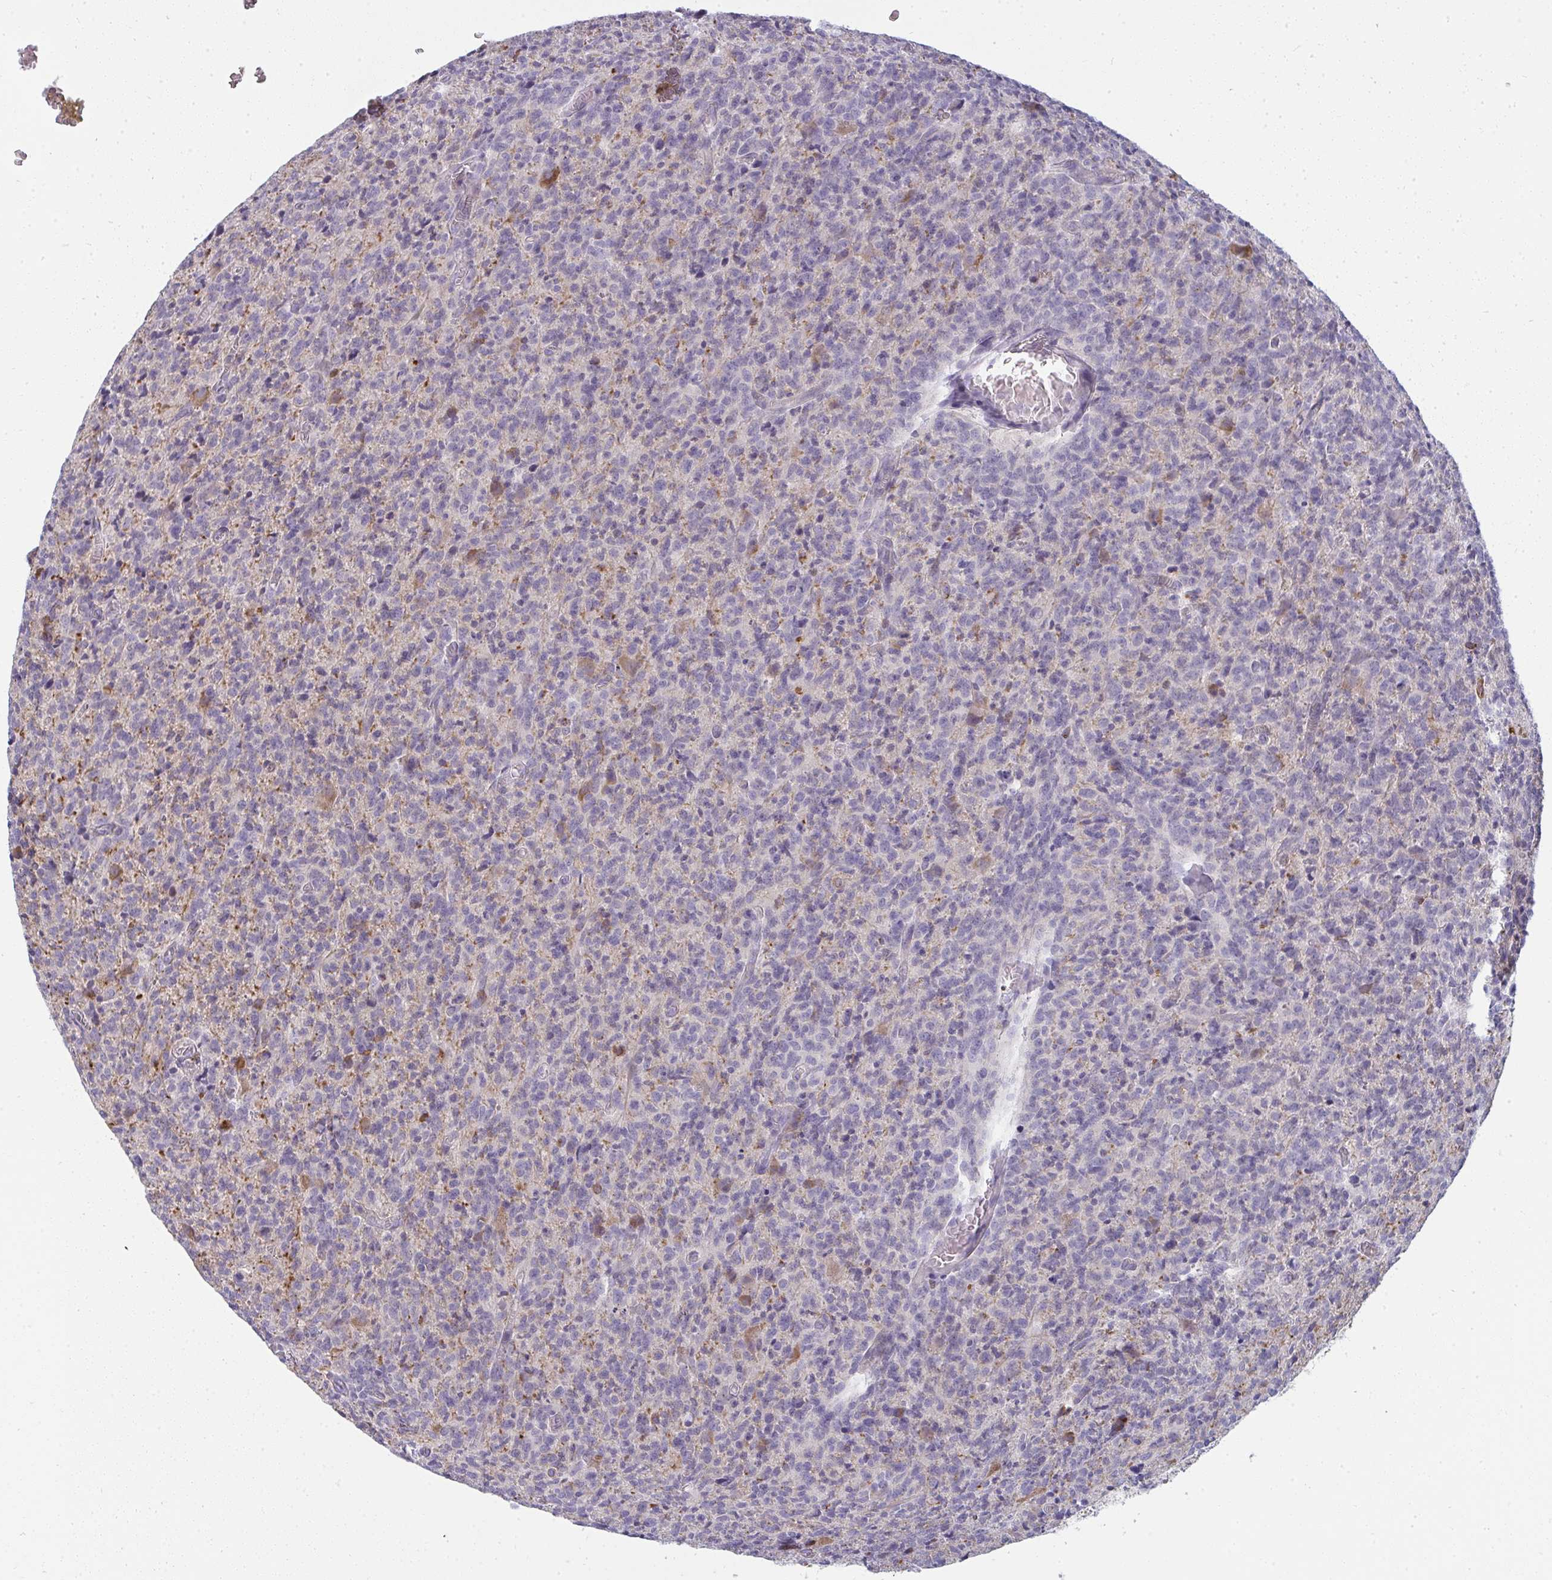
{"staining": {"intensity": "negative", "quantity": "none", "location": "none"}, "tissue": "glioma", "cell_type": "Tumor cells", "image_type": "cancer", "snomed": [{"axis": "morphology", "description": "Glioma, malignant, High grade"}, {"axis": "topography", "description": "Brain"}], "caption": "Protein analysis of glioma demonstrates no significant positivity in tumor cells.", "gene": "SHB", "patient": {"sex": "male", "age": 76}}